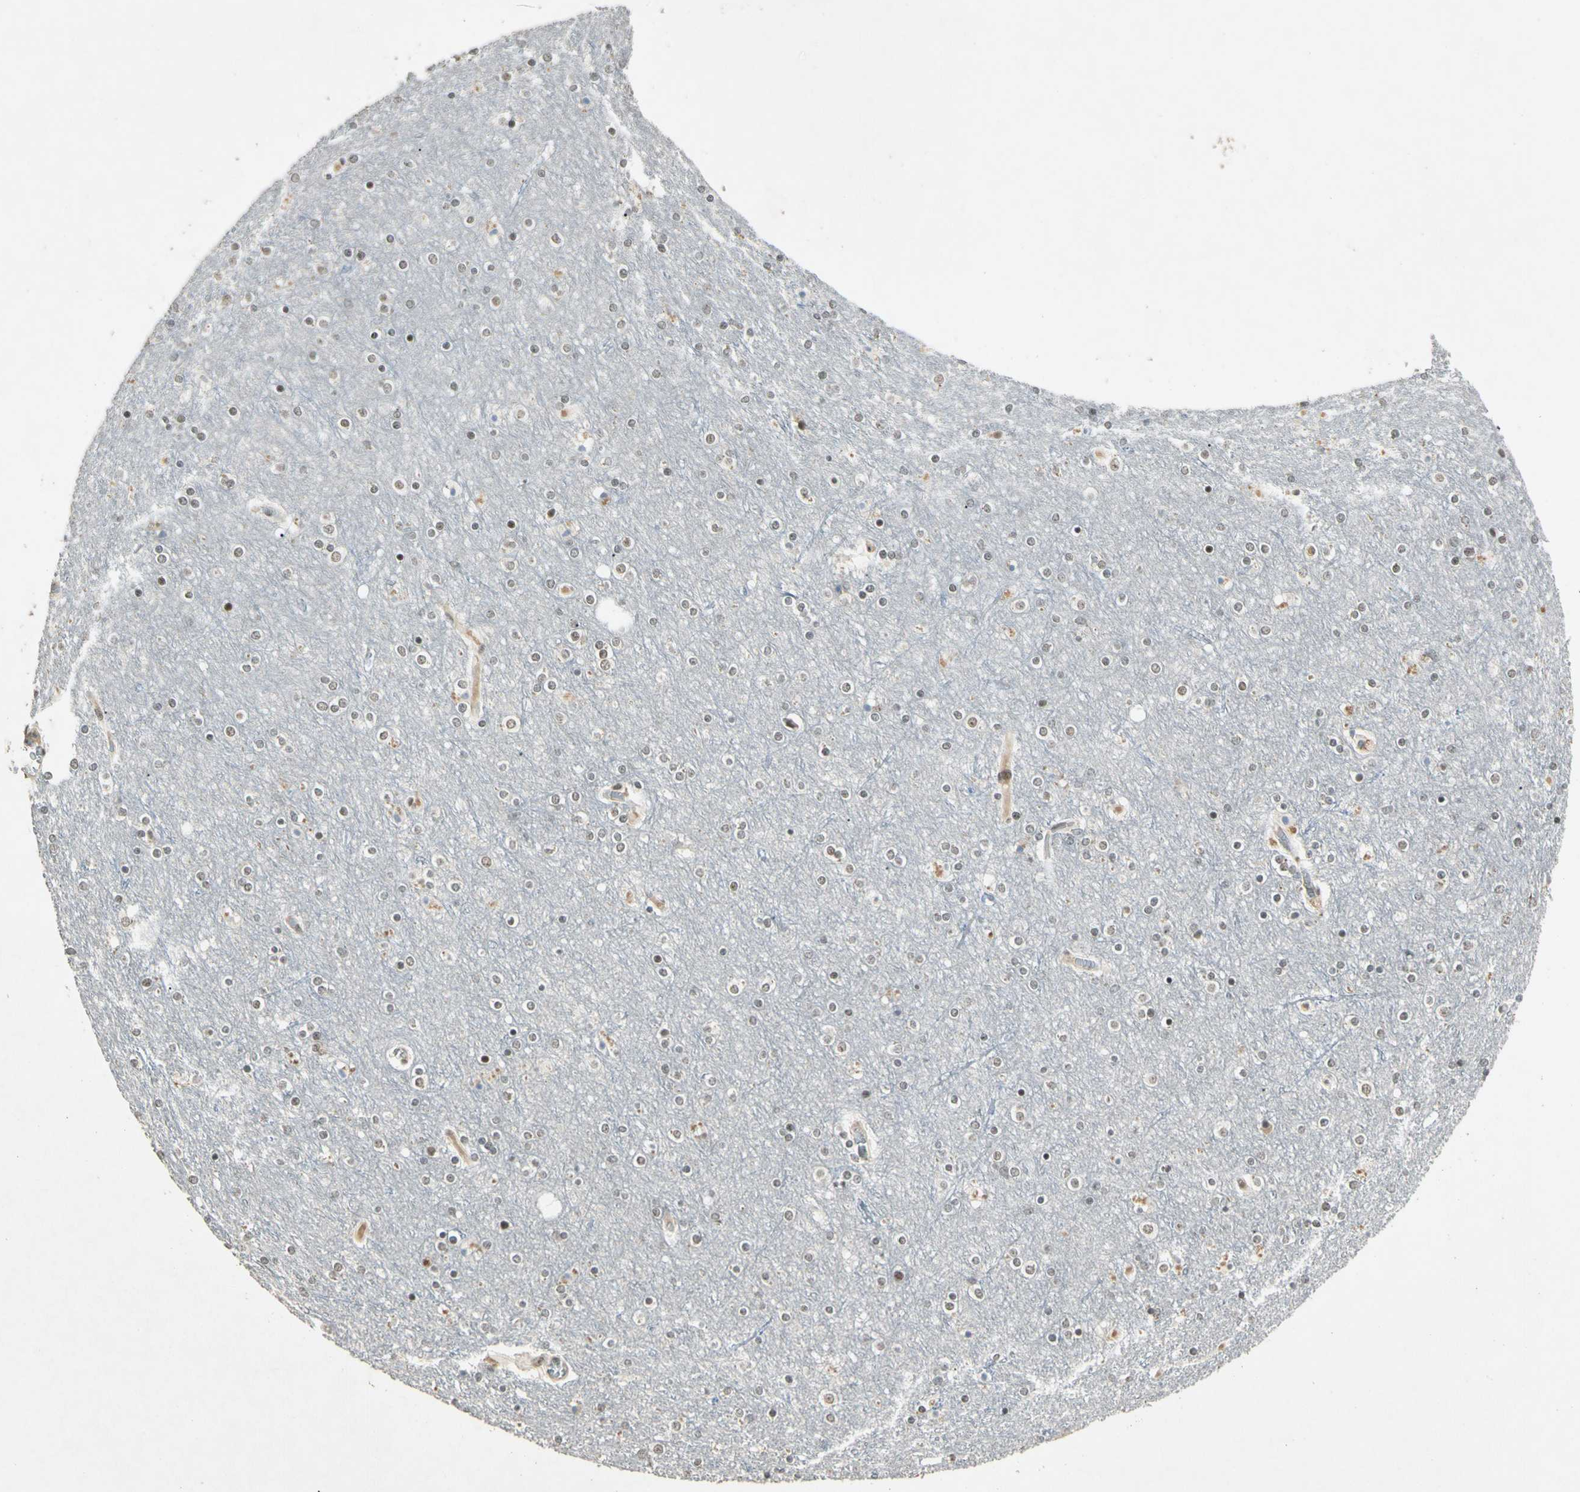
{"staining": {"intensity": "weak", "quantity": "25%-75%", "location": "nuclear"}, "tissue": "cerebral cortex", "cell_type": "Endothelial cells", "image_type": "normal", "snomed": [{"axis": "morphology", "description": "Normal tissue, NOS"}, {"axis": "topography", "description": "Cerebral cortex"}], "caption": "This histopathology image demonstrates immunohistochemistry staining of benign human cerebral cortex, with low weak nuclear staining in about 25%-75% of endothelial cells.", "gene": "ZBTB4", "patient": {"sex": "female", "age": 54}}